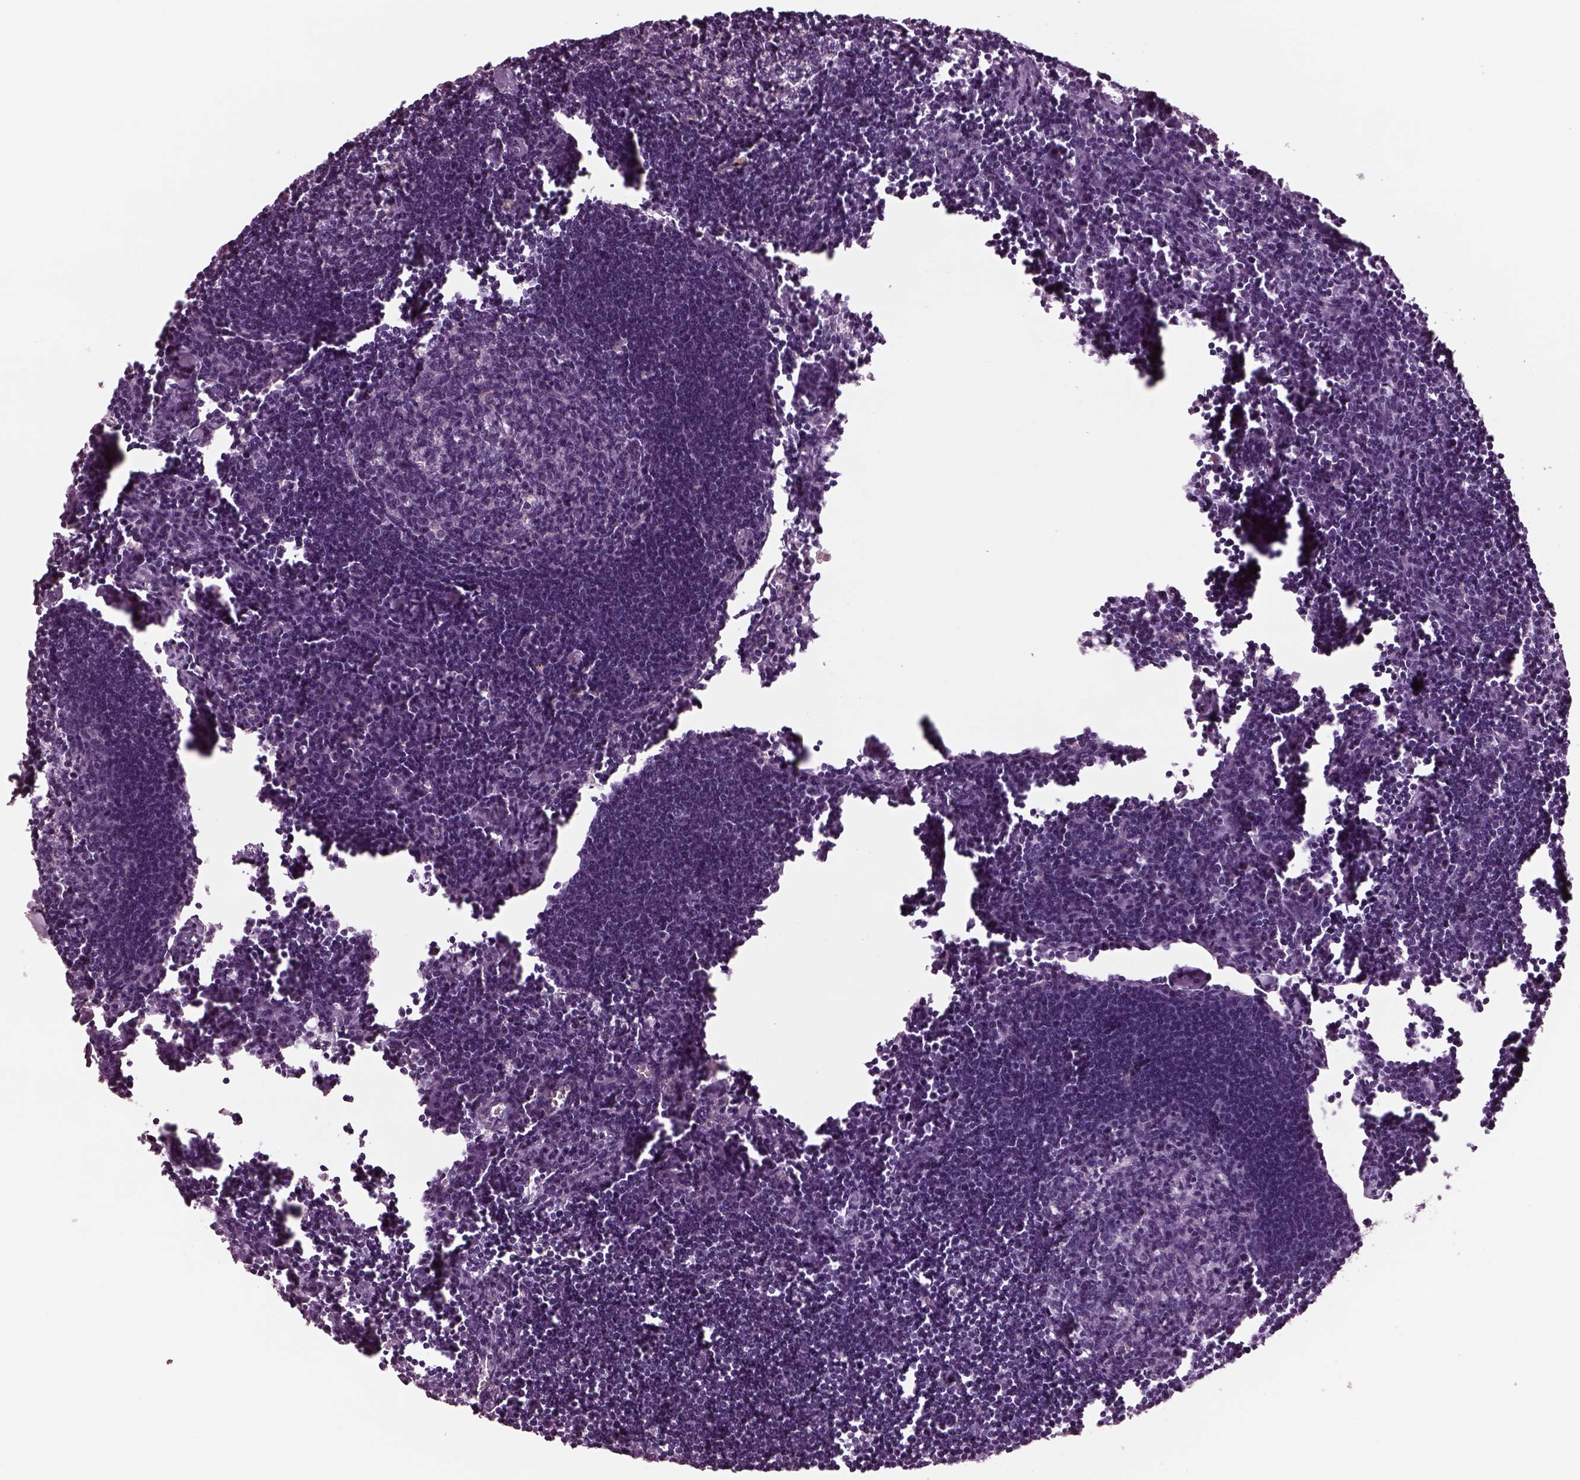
{"staining": {"intensity": "negative", "quantity": "none", "location": "none"}, "tissue": "lymph node", "cell_type": "Germinal center cells", "image_type": "normal", "snomed": [{"axis": "morphology", "description": "Normal tissue, NOS"}, {"axis": "topography", "description": "Lymph node"}], "caption": "IHC of benign lymph node shows no expression in germinal center cells.", "gene": "CLCN4", "patient": {"sex": "male", "age": 55}}